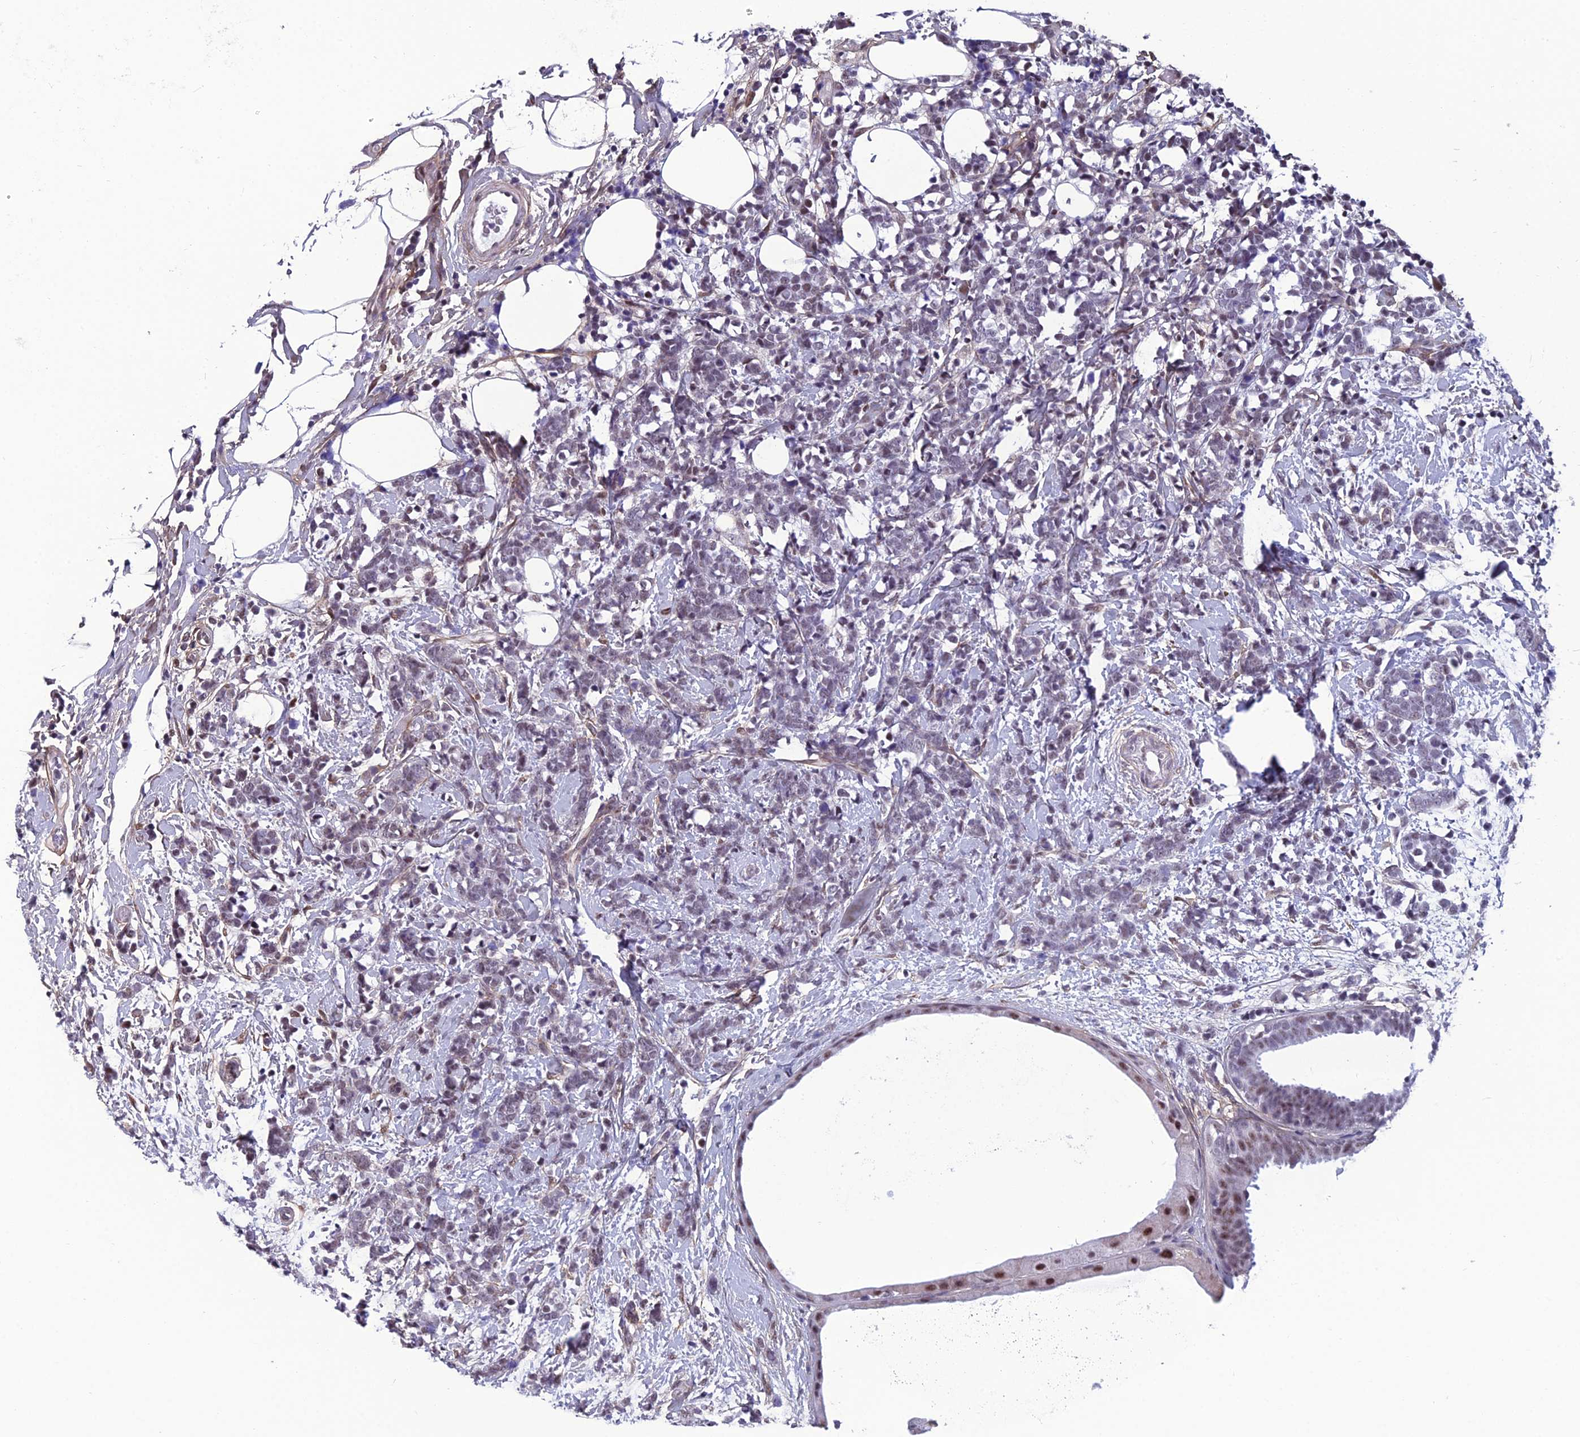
{"staining": {"intensity": "weak", "quantity": "<25%", "location": "nuclear"}, "tissue": "breast cancer", "cell_type": "Tumor cells", "image_type": "cancer", "snomed": [{"axis": "morphology", "description": "Lobular carcinoma"}, {"axis": "topography", "description": "Breast"}], "caption": "A micrograph of human breast cancer is negative for staining in tumor cells.", "gene": "RSRC1", "patient": {"sex": "female", "age": 58}}